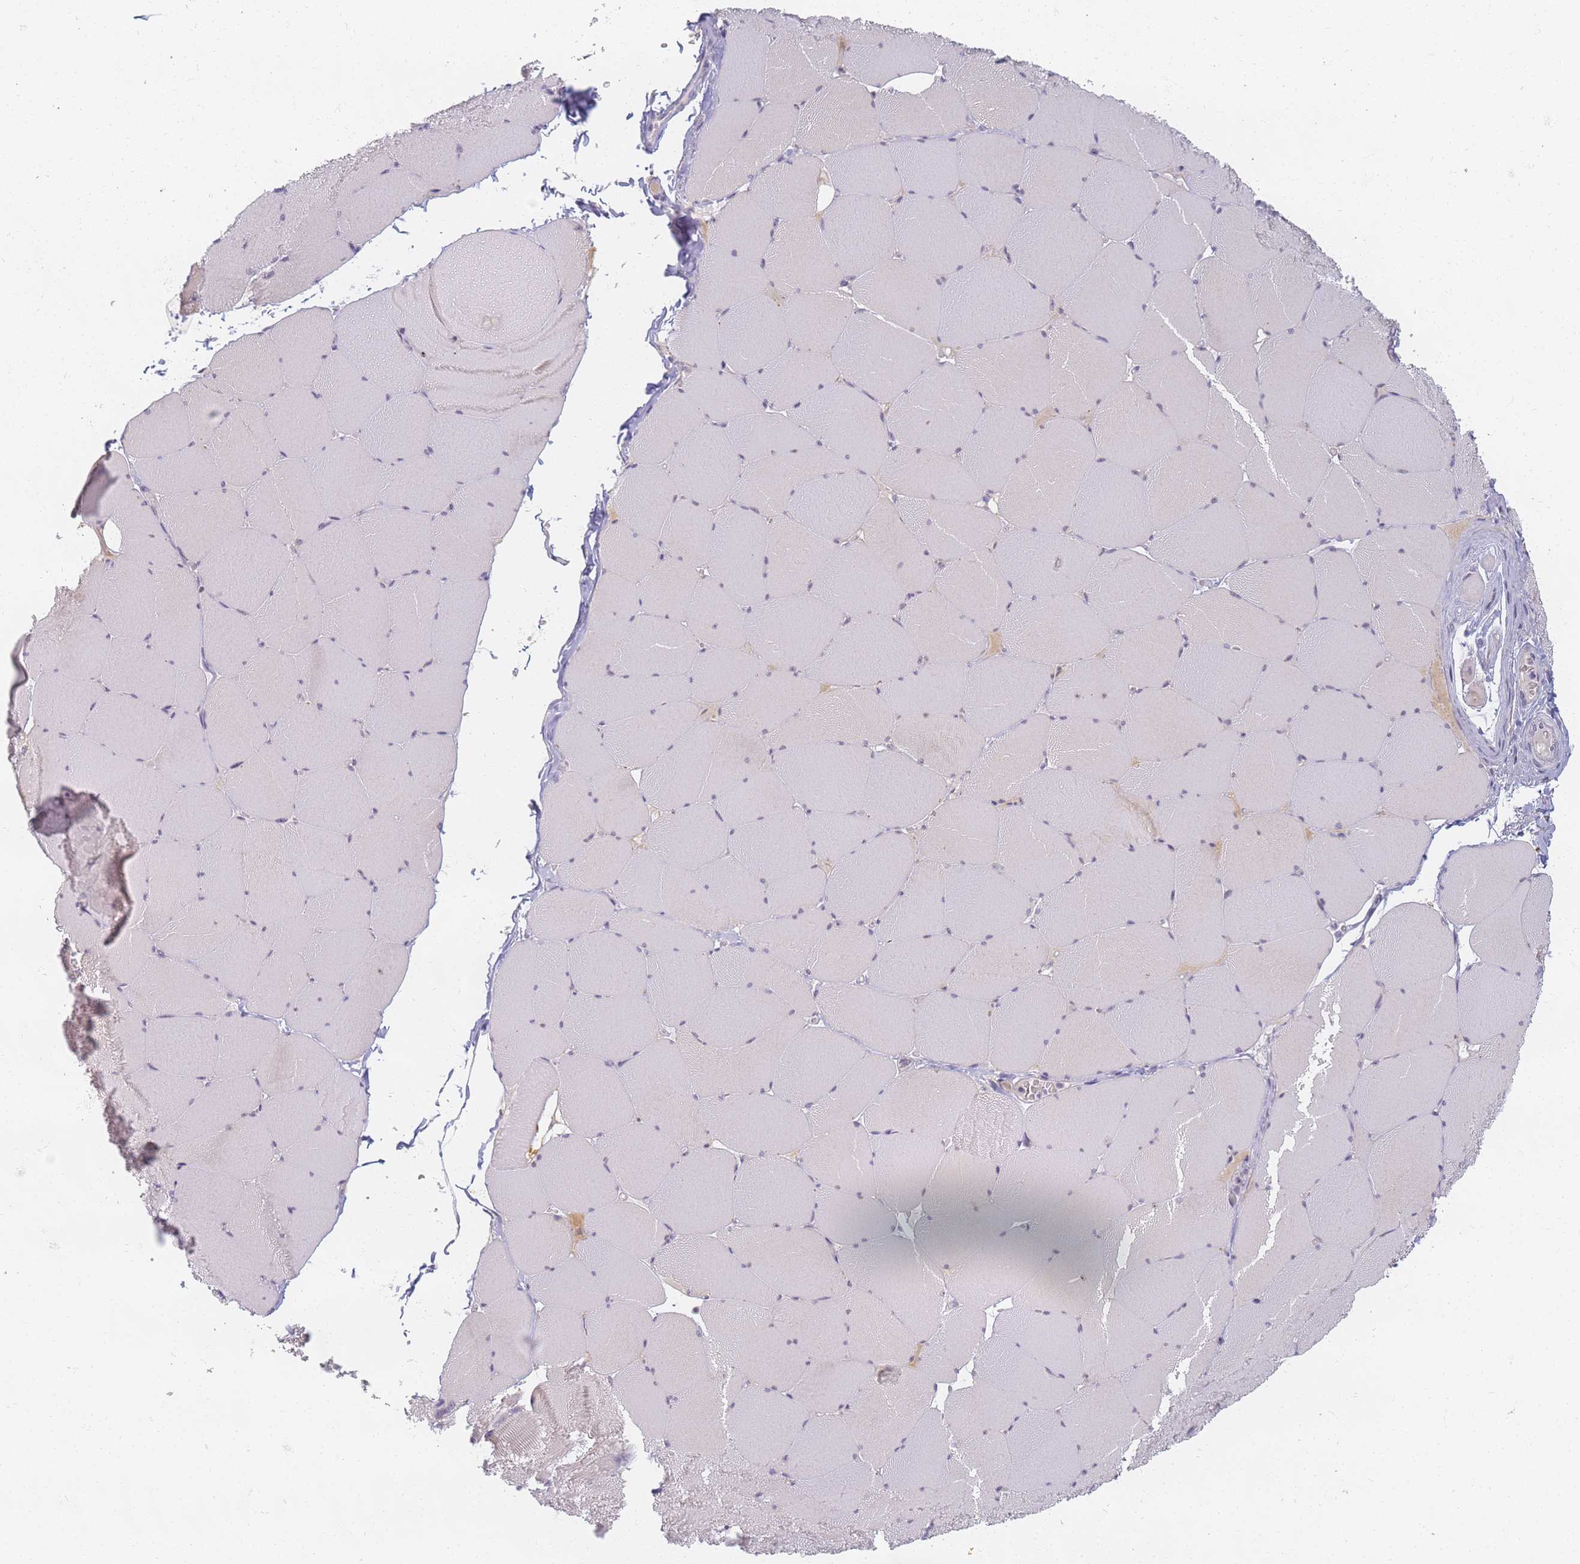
{"staining": {"intensity": "negative", "quantity": "none", "location": "none"}, "tissue": "skeletal muscle", "cell_type": "Myocytes", "image_type": "normal", "snomed": [{"axis": "morphology", "description": "Normal tissue, NOS"}, {"axis": "topography", "description": "Skeletal muscle"}, {"axis": "topography", "description": "Head-Neck"}], "caption": "Immunohistochemistry micrograph of benign skeletal muscle stained for a protein (brown), which exhibits no expression in myocytes.", "gene": "SLC38A9", "patient": {"sex": "male", "age": 66}}